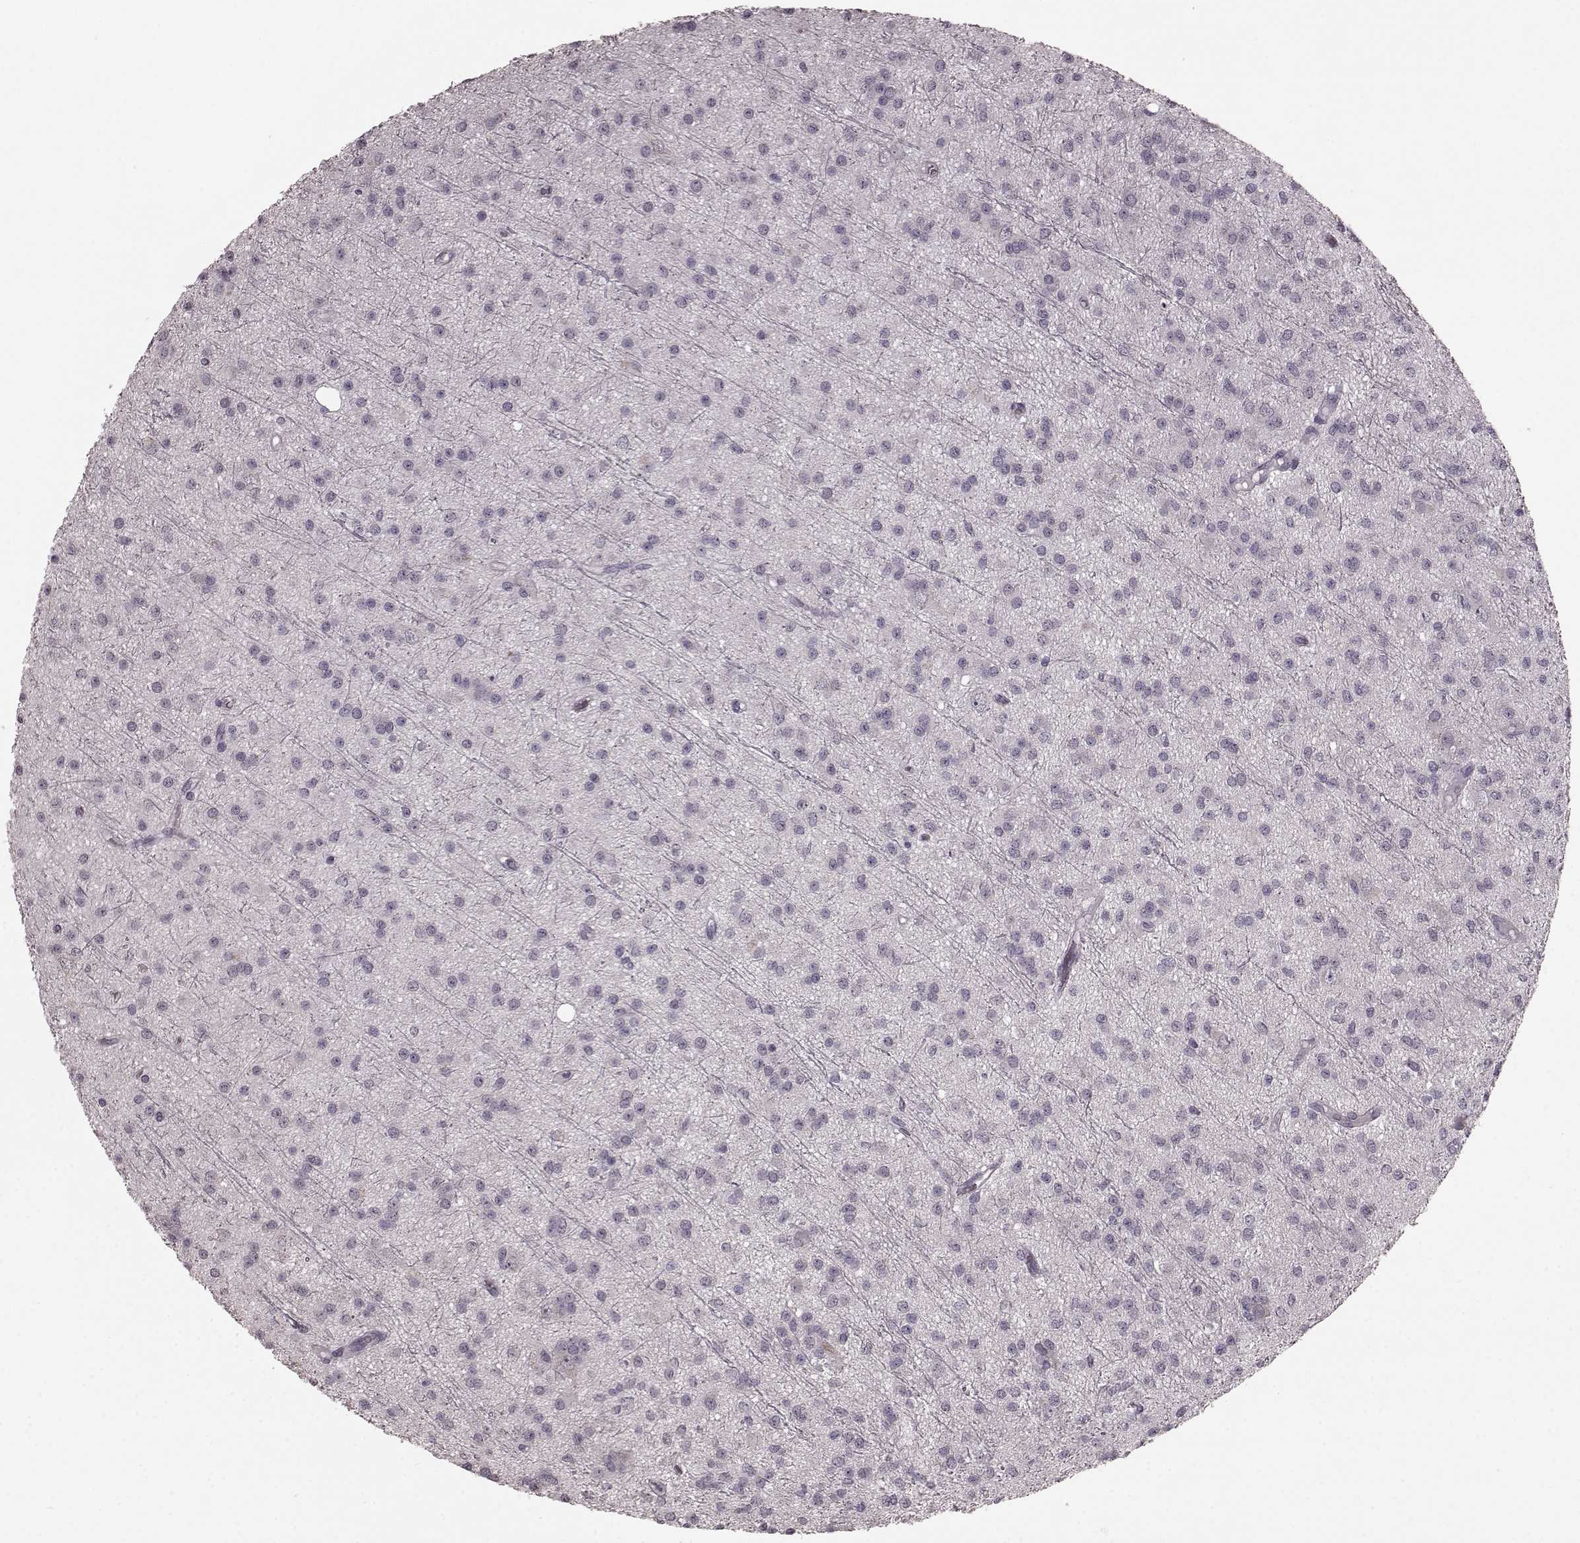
{"staining": {"intensity": "negative", "quantity": "none", "location": "none"}, "tissue": "glioma", "cell_type": "Tumor cells", "image_type": "cancer", "snomed": [{"axis": "morphology", "description": "Glioma, malignant, Low grade"}, {"axis": "topography", "description": "Brain"}], "caption": "An IHC photomicrograph of glioma is shown. There is no staining in tumor cells of glioma. (DAB immunohistochemistry (IHC) visualized using brightfield microscopy, high magnification).", "gene": "CD28", "patient": {"sex": "male", "age": 27}}